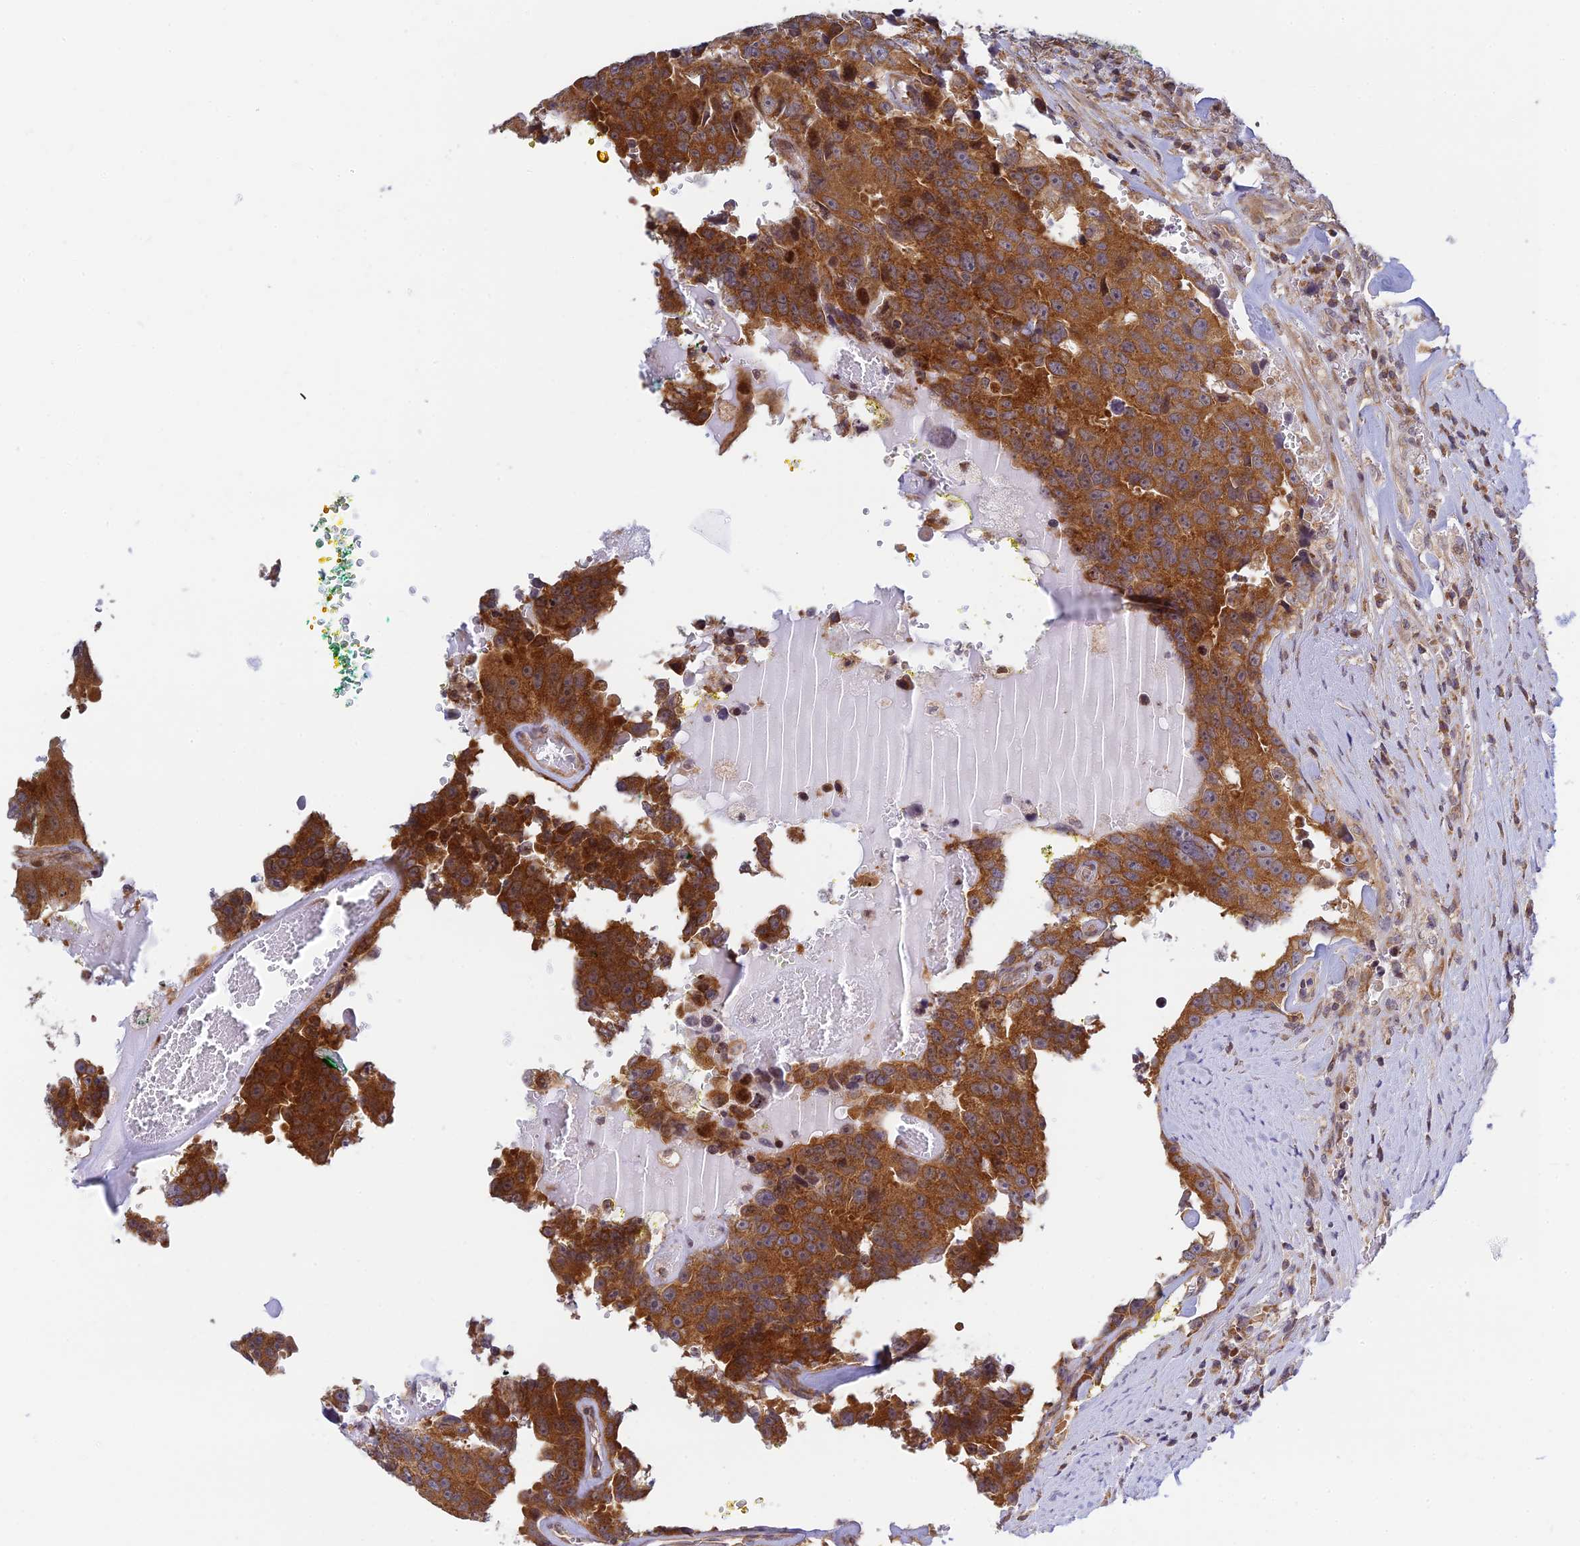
{"staining": {"intensity": "strong", "quantity": ">75%", "location": "cytoplasmic/membranous"}, "tissue": "prostate cancer", "cell_type": "Tumor cells", "image_type": "cancer", "snomed": [{"axis": "morphology", "description": "Adenocarcinoma, High grade"}, {"axis": "topography", "description": "Prostate"}], "caption": "Tumor cells display strong cytoplasmic/membranous positivity in approximately >75% of cells in prostate cancer (high-grade adenocarcinoma).", "gene": "HOOK2", "patient": {"sex": "male", "age": 71}}